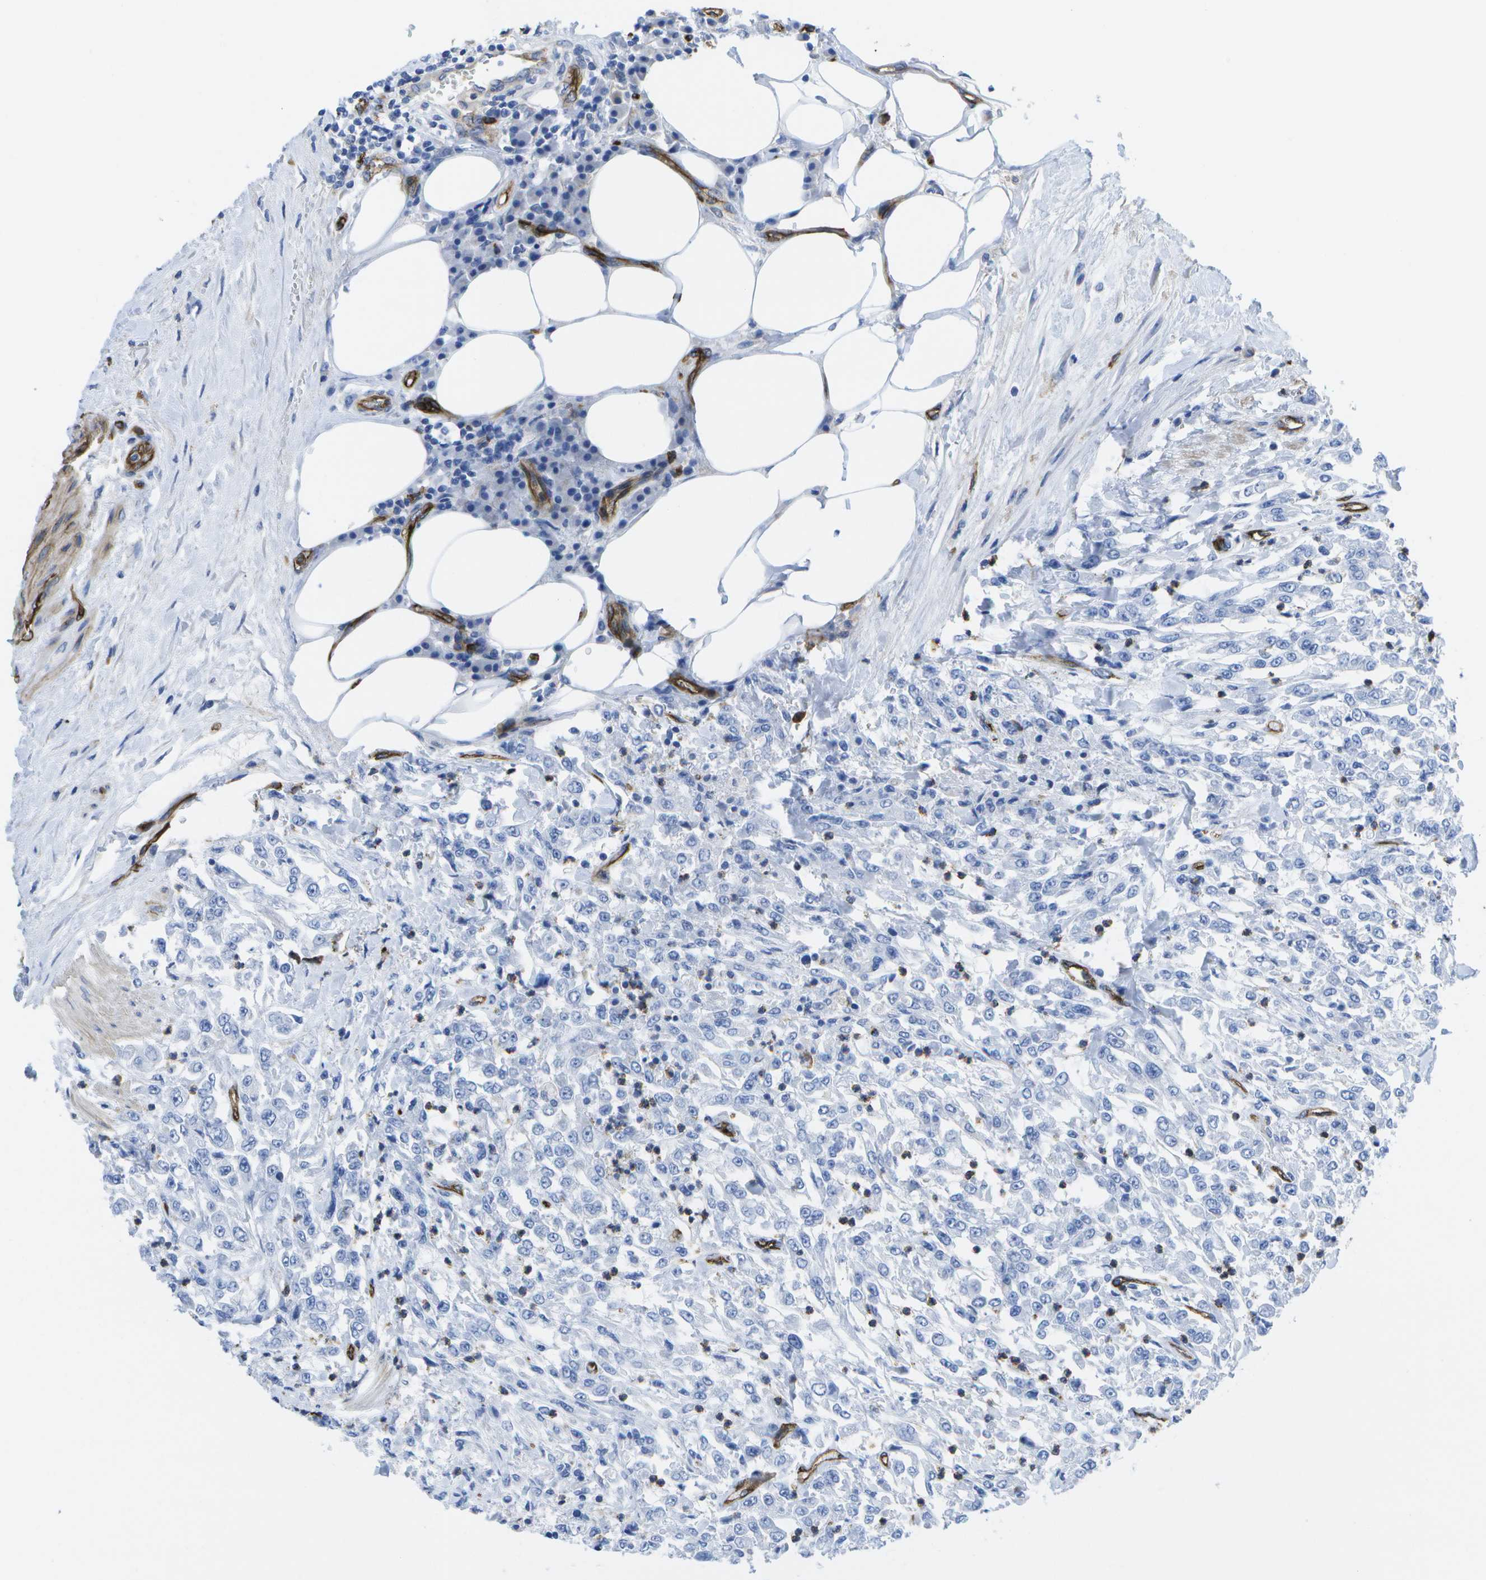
{"staining": {"intensity": "negative", "quantity": "none", "location": "none"}, "tissue": "urothelial cancer", "cell_type": "Tumor cells", "image_type": "cancer", "snomed": [{"axis": "morphology", "description": "Urothelial carcinoma, High grade"}, {"axis": "topography", "description": "Urinary bladder"}], "caption": "Photomicrograph shows no significant protein staining in tumor cells of urothelial carcinoma (high-grade).", "gene": "DYSF", "patient": {"sex": "male", "age": 46}}